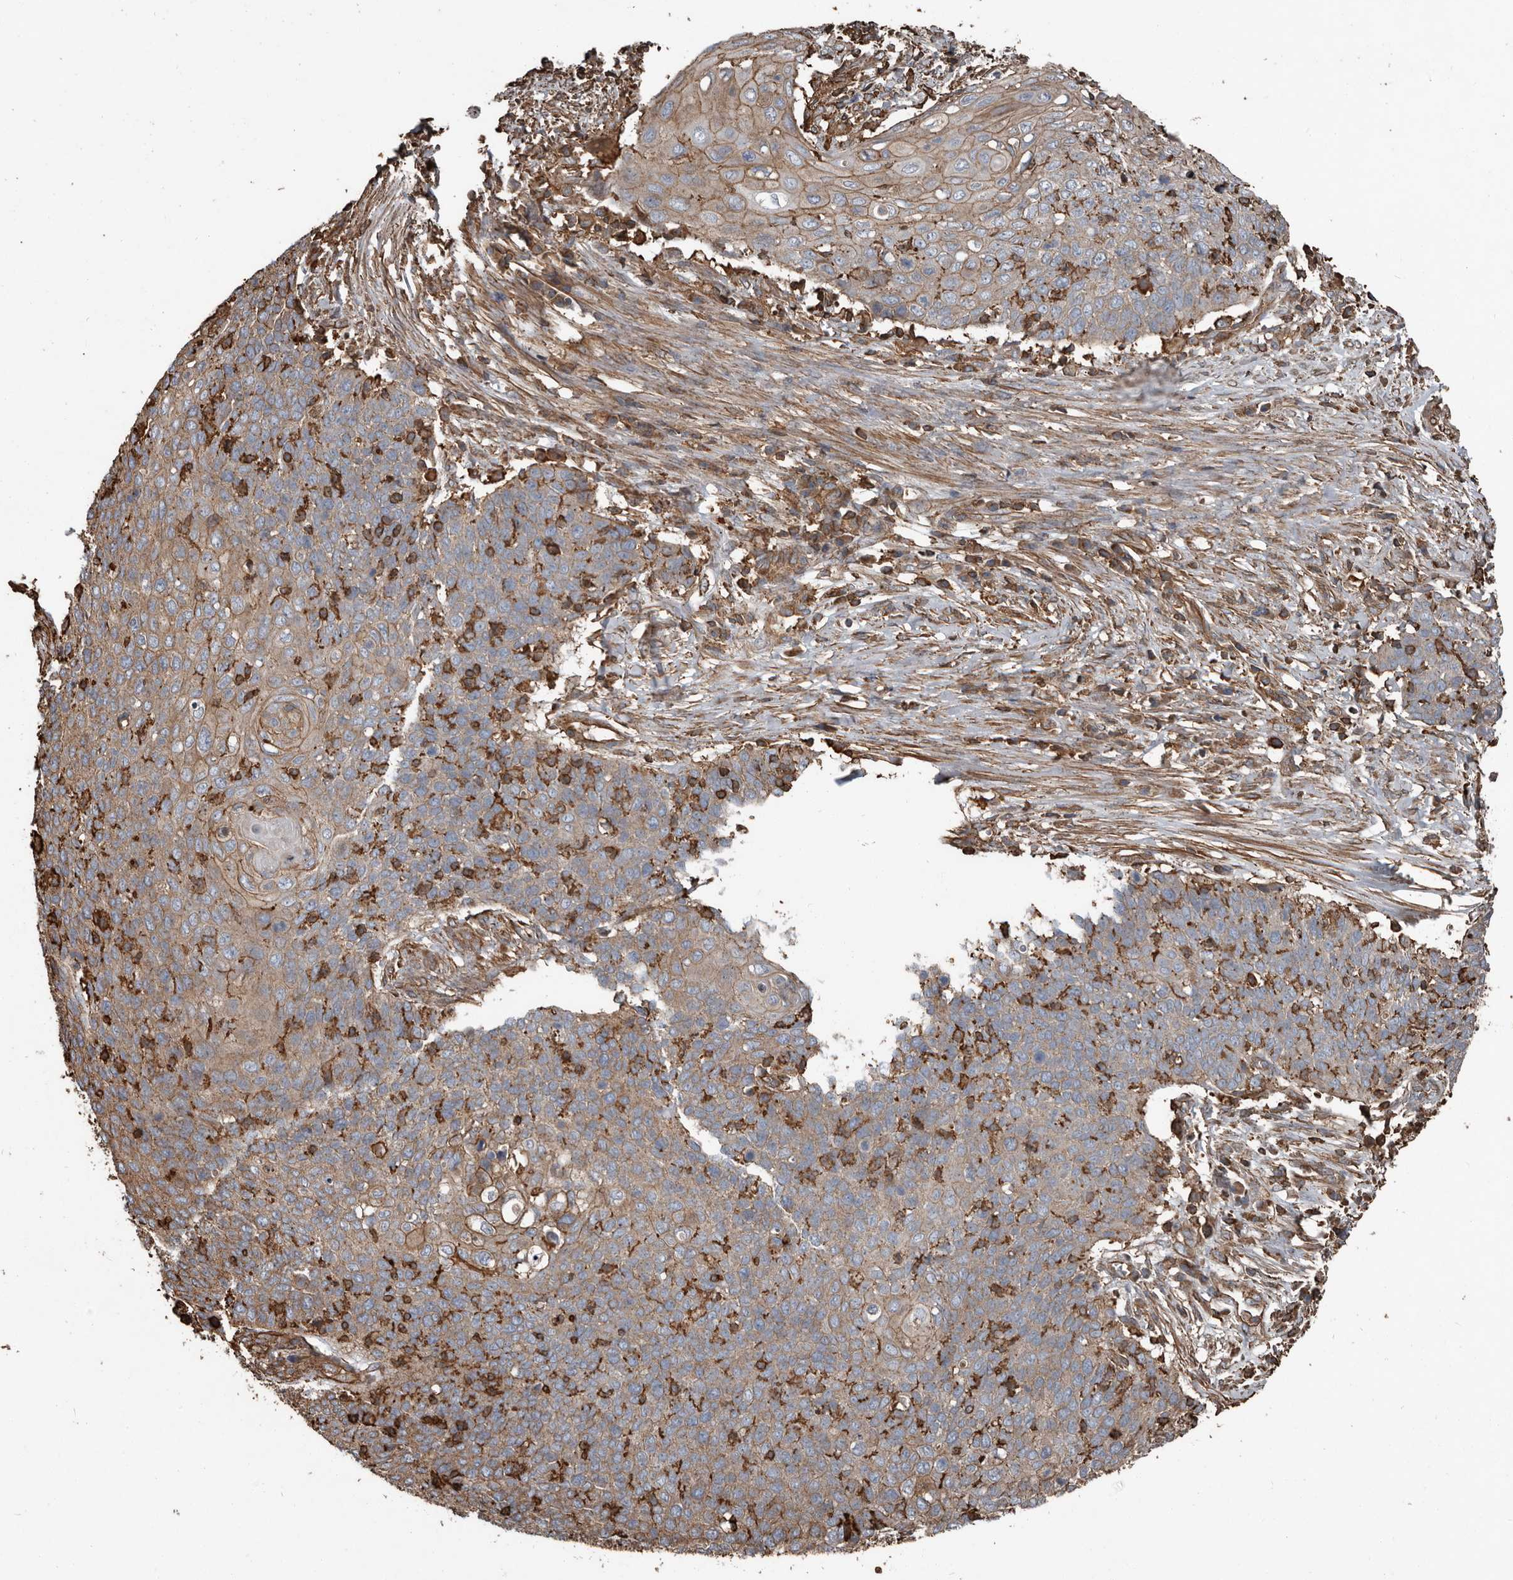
{"staining": {"intensity": "weak", "quantity": "25%-75%", "location": "cytoplasmic/membranous"}, "tissue": "cervical cancer", "cell_type": "Tumor cells", "image_type": "cancer", "snomed": [{"axis": "morphology", "description": "Squamous cell carcinoma, NOS"}, {"axis": "topography", "description": "Cervix"}], "caption": "An immunohistochemistry histopathology image of neoplastic tissue is shown. Protein staining in brown highlights weak cytoplasmic/membranous positivity in cervical cancer within tumor cells.", "gene": "DENND6B", "patient": {"sex": "female", "age": 39}}